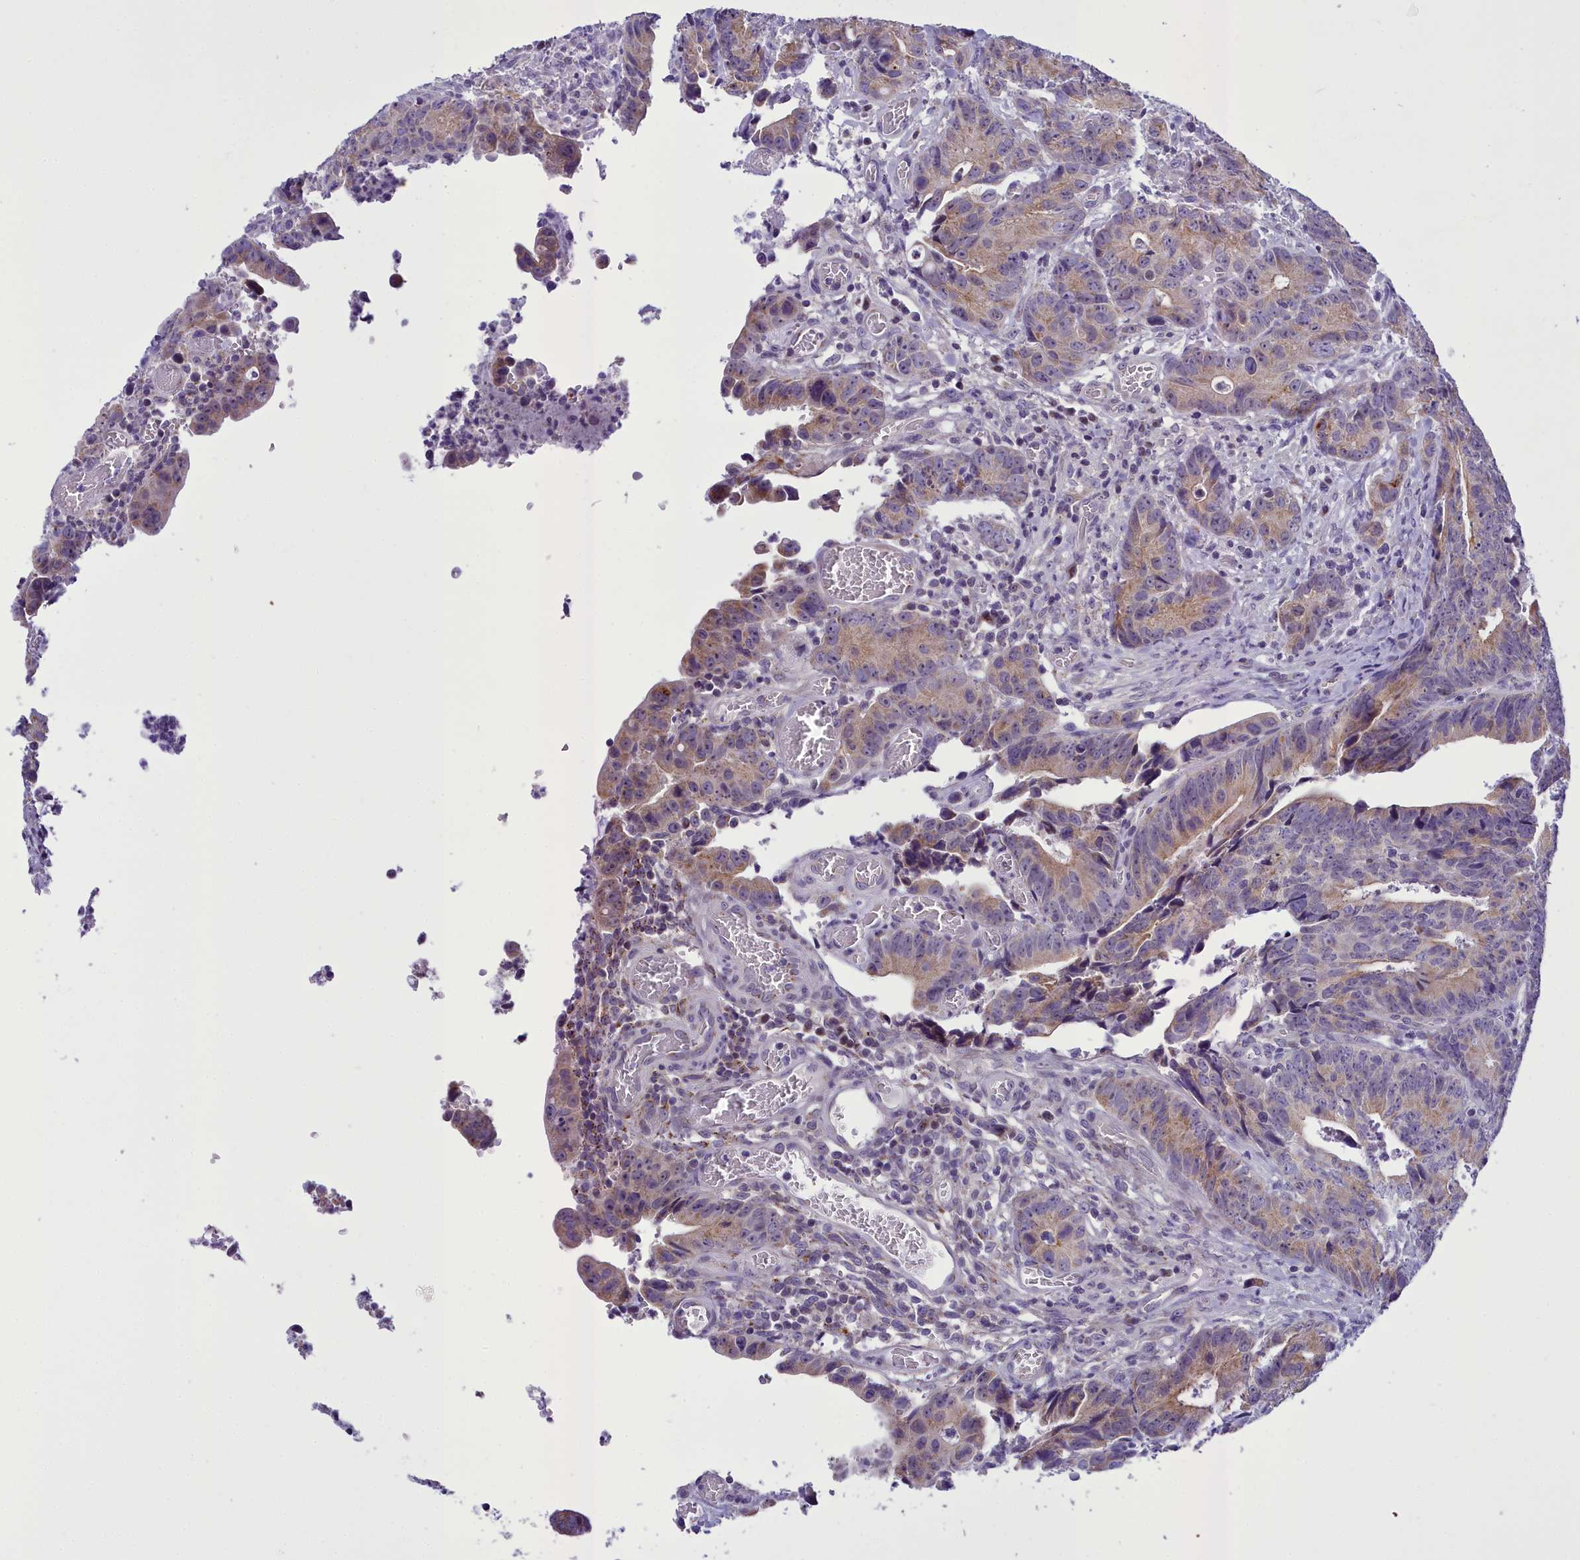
{"staining": {"intensity": "moderate", "quantity": ">75%", "location": "cytoplasmic/membranous"}, "tissue": "colorectal cancer", "cell_type": "Tumor cells", "image_type": "cancer", "snomed": [{"axis": "morphology", "description": "Adenocarcinoma, NOS"}, {"axis": "topography", "description": "Colon"}], "caption": "DAB (3,3'-diaminobenzidine) immunohistochemical staining of colorectal adenocarcinoma shows moderate cytoplasmic/membranous protein positivity in about >75% of tumor cells. (DAB IHC, brown staining for protein, blue staining for nuclei).", "gene": "B9D2", "patient": {"sex": "female", "age": 57}}